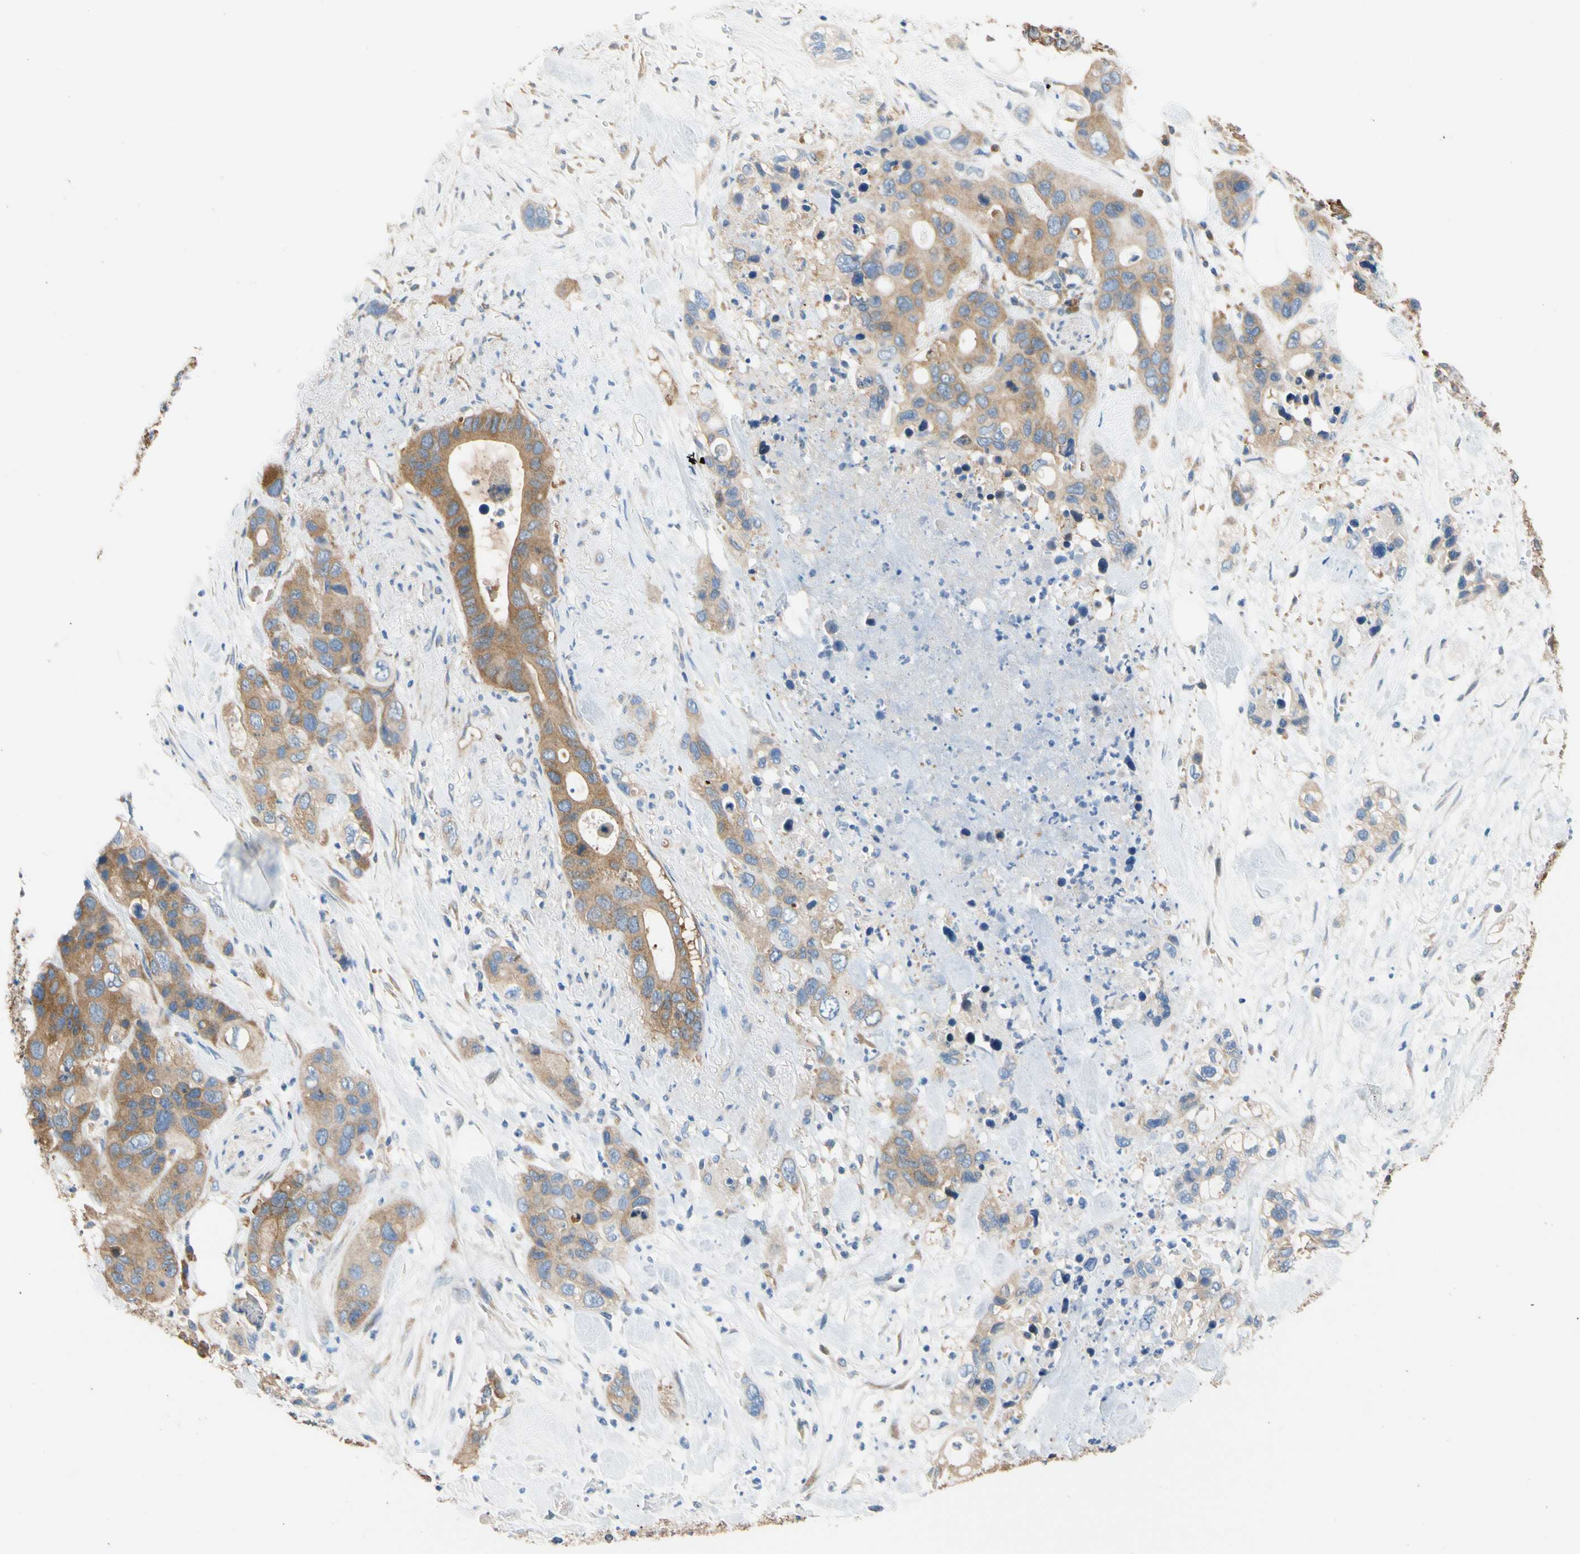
{"staining": {"intensity": "moderate", "quantity": ">75%", "location": "cytoplasmic/membranous"}, "tissue": "pancreatic cancer", "cell_type": "Tumor cells", "image_type": "cancer", "snomed": [{"axis": "morphology", "description": "Adenocarcinoma, NOS"}, {"axis": "topography", "description": "Pancreas"}], "caption": "Protein staining by immunohistochemistry exhibits moderate cytoplasmic/membranous expression in approximately >75% of tumor cells in pancreatic adenocarcinoma.", "gene": "GPHN", "patient": {"sex": "female", "age": 71}}